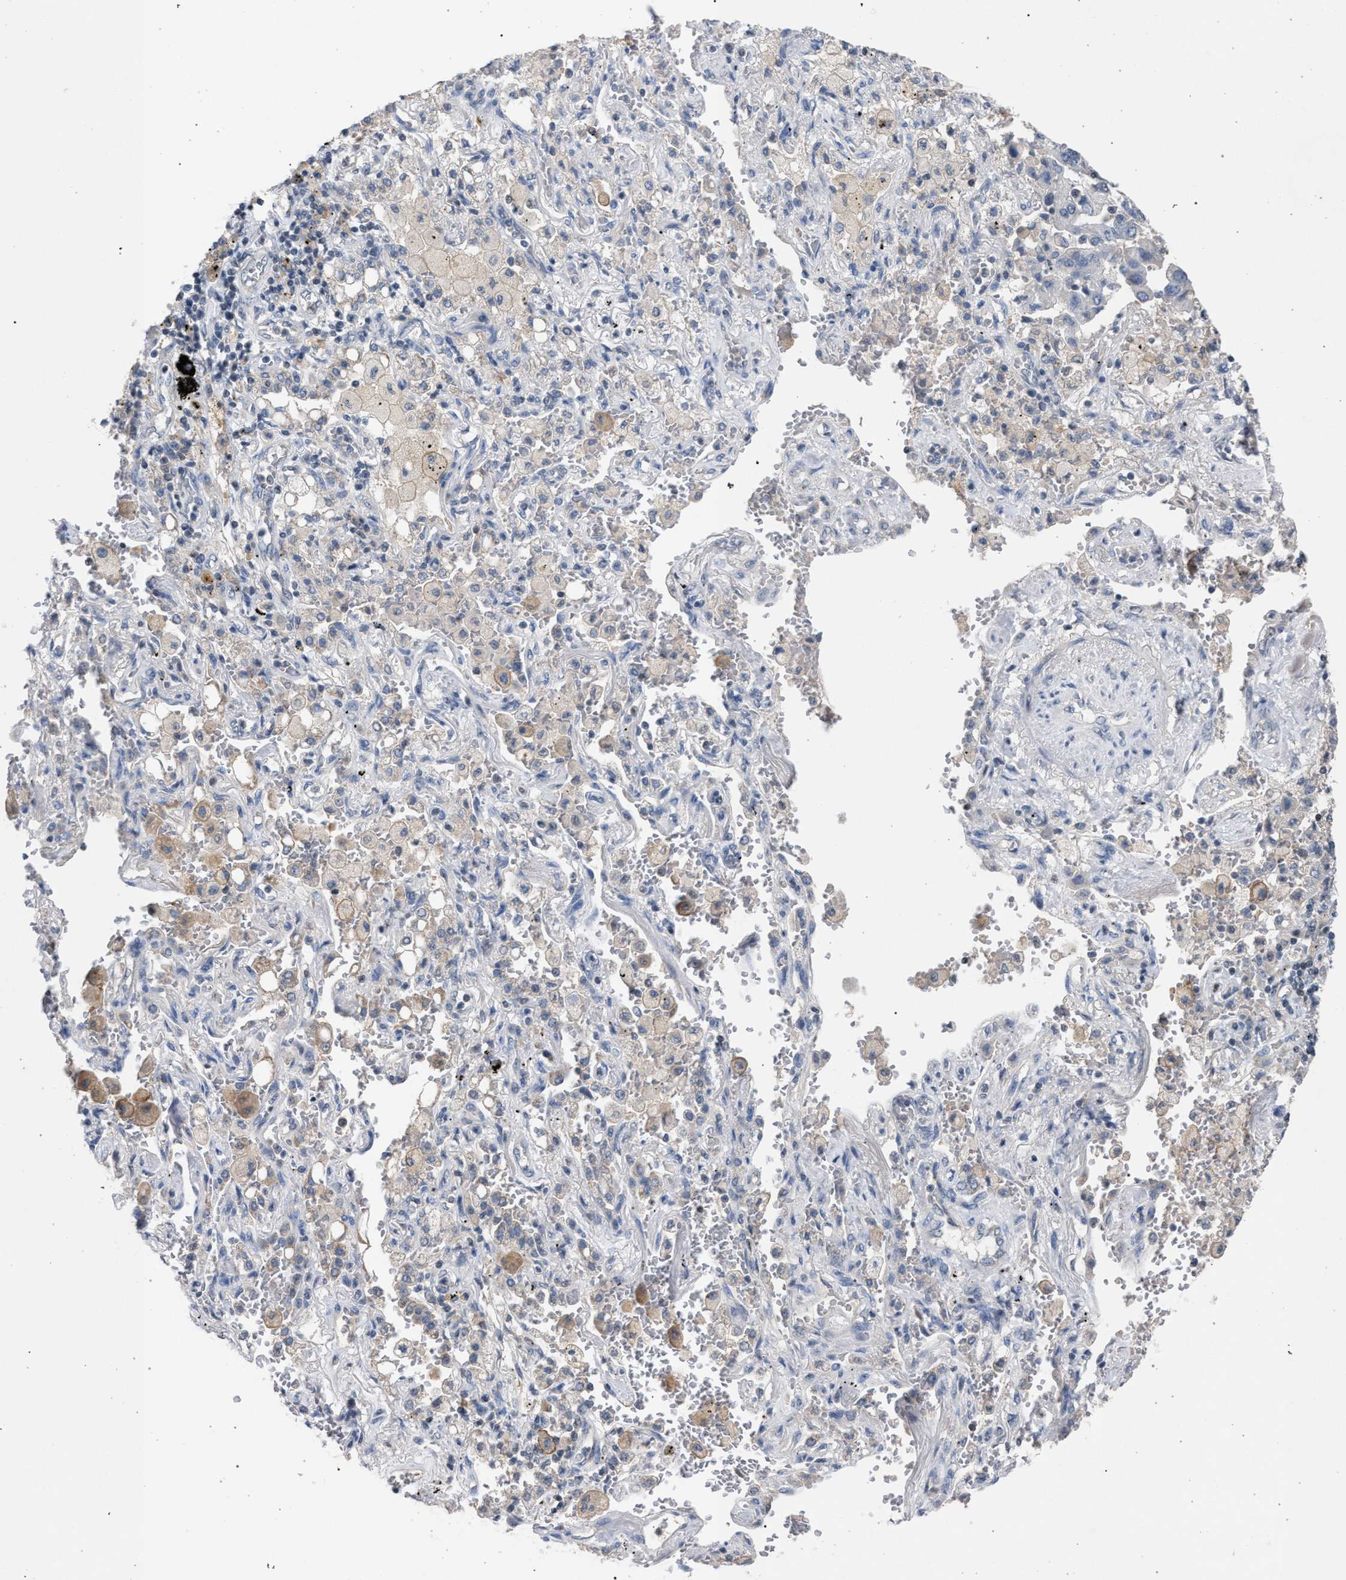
{"staining": {"intensity": "negative", "quantity": "none", "location": "none"}, "tissue": "lung cancer", "cell_type": "Tumor cells", "image_type": "cancer", "snomed": [{"axis": "morphology", "description": "Adenocarcinoma, NOS"}, {"axis": "topography", "description": "Lung"}], "caption": "Immunohistochemistry (IHC) of human lung cancer (adenocarcinoma) reveals no staining in tumor cells.", "gene": "TECPR1", "patient": {"sex": "female", "age": 65}}